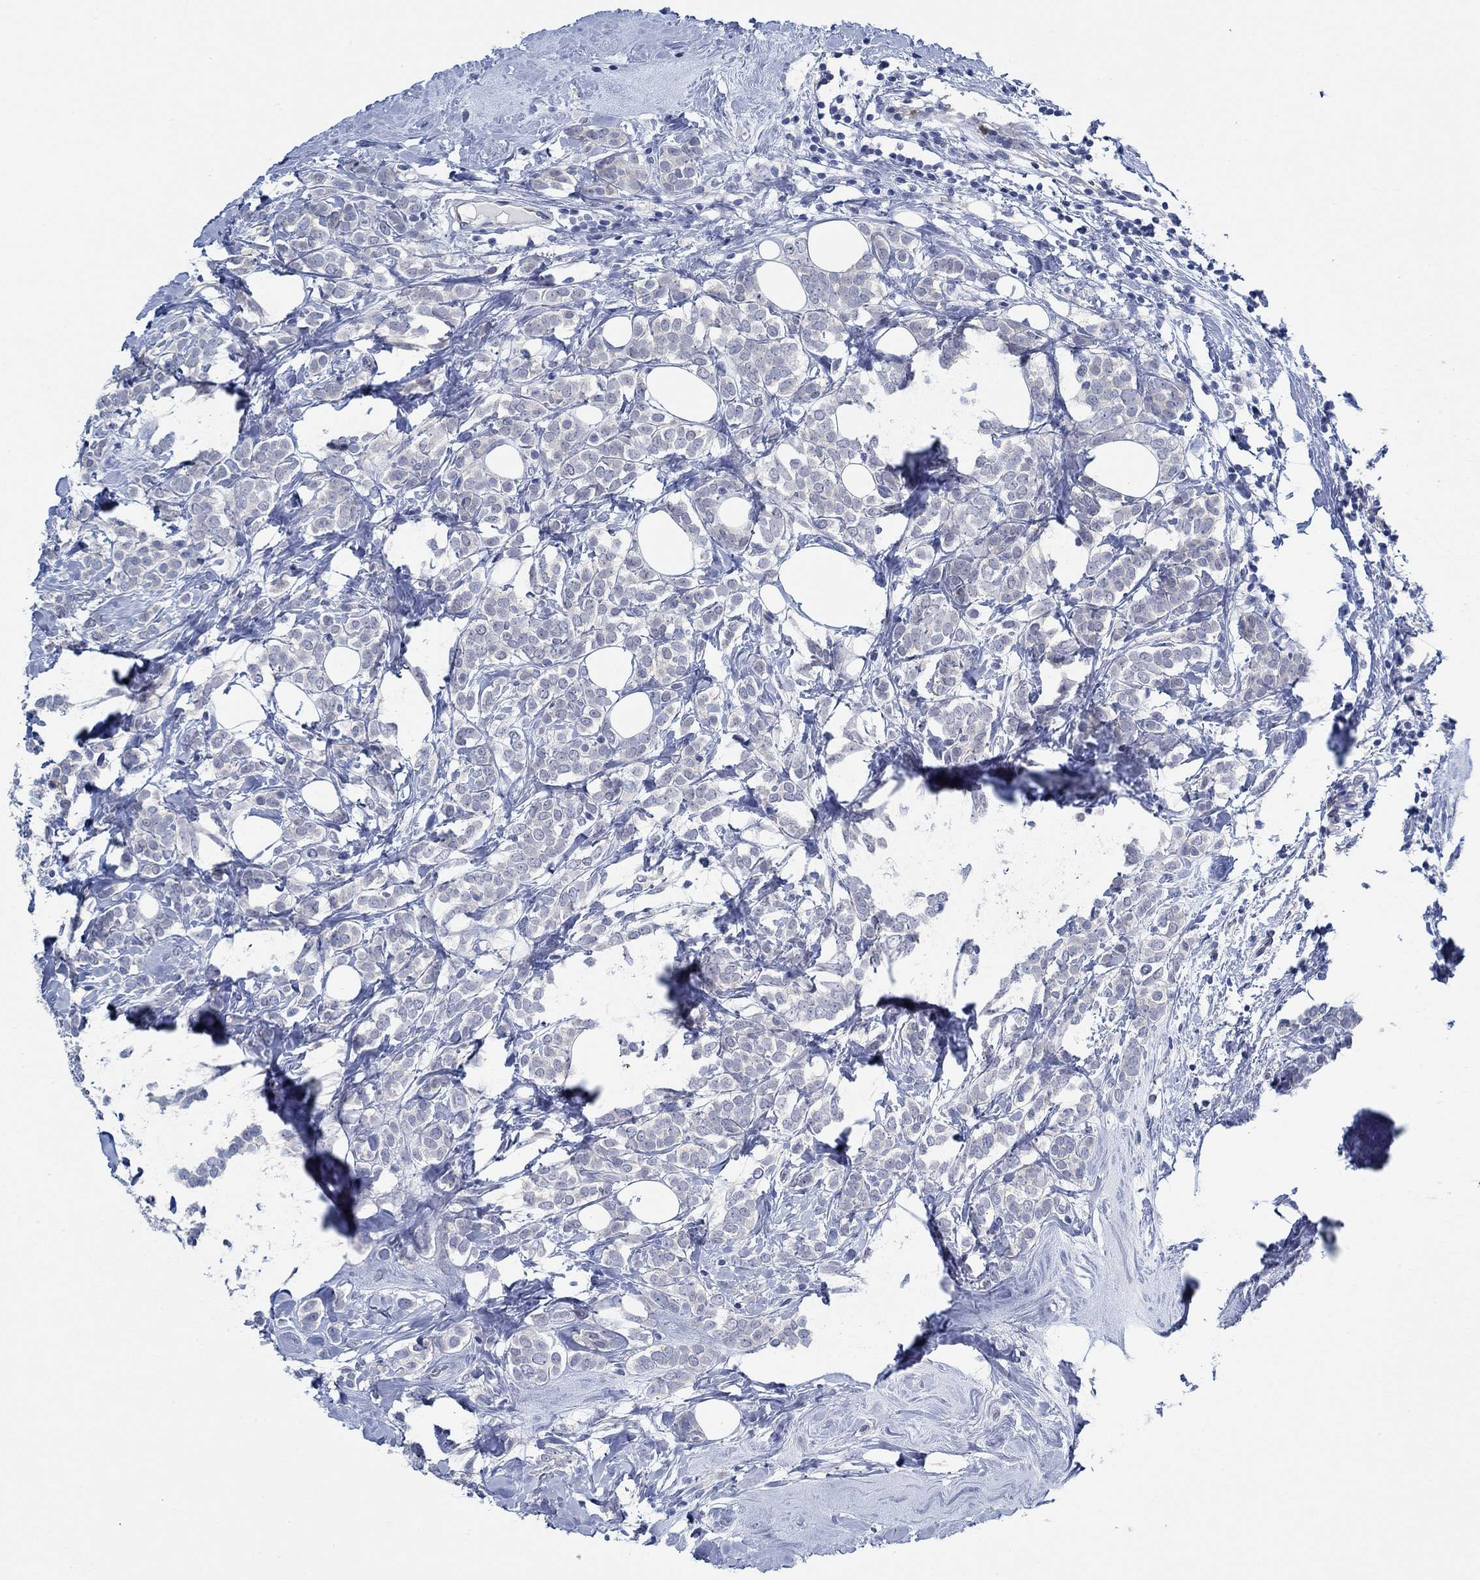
{"staining": {"intensity": "negative", "quantity": "none", "location": "none"}, "tissue": "breast cancer", "cell_type": "Tumor cells", "image_type": "cancer", "snomed": [{"axis": "morphology", "description": "Lobular carcinoma"}, {"axis": "topography", "description": "Breast"}], "caption": "High magnification brightfield microscopy of breast cancer (lobular carcinoma) stained with DAB (brown) and counterstained with hematoxylin (blue): tumor cells show no significant expression.", "gene": "ZNF671", "patient": {"sex": "female", "age": 49}}